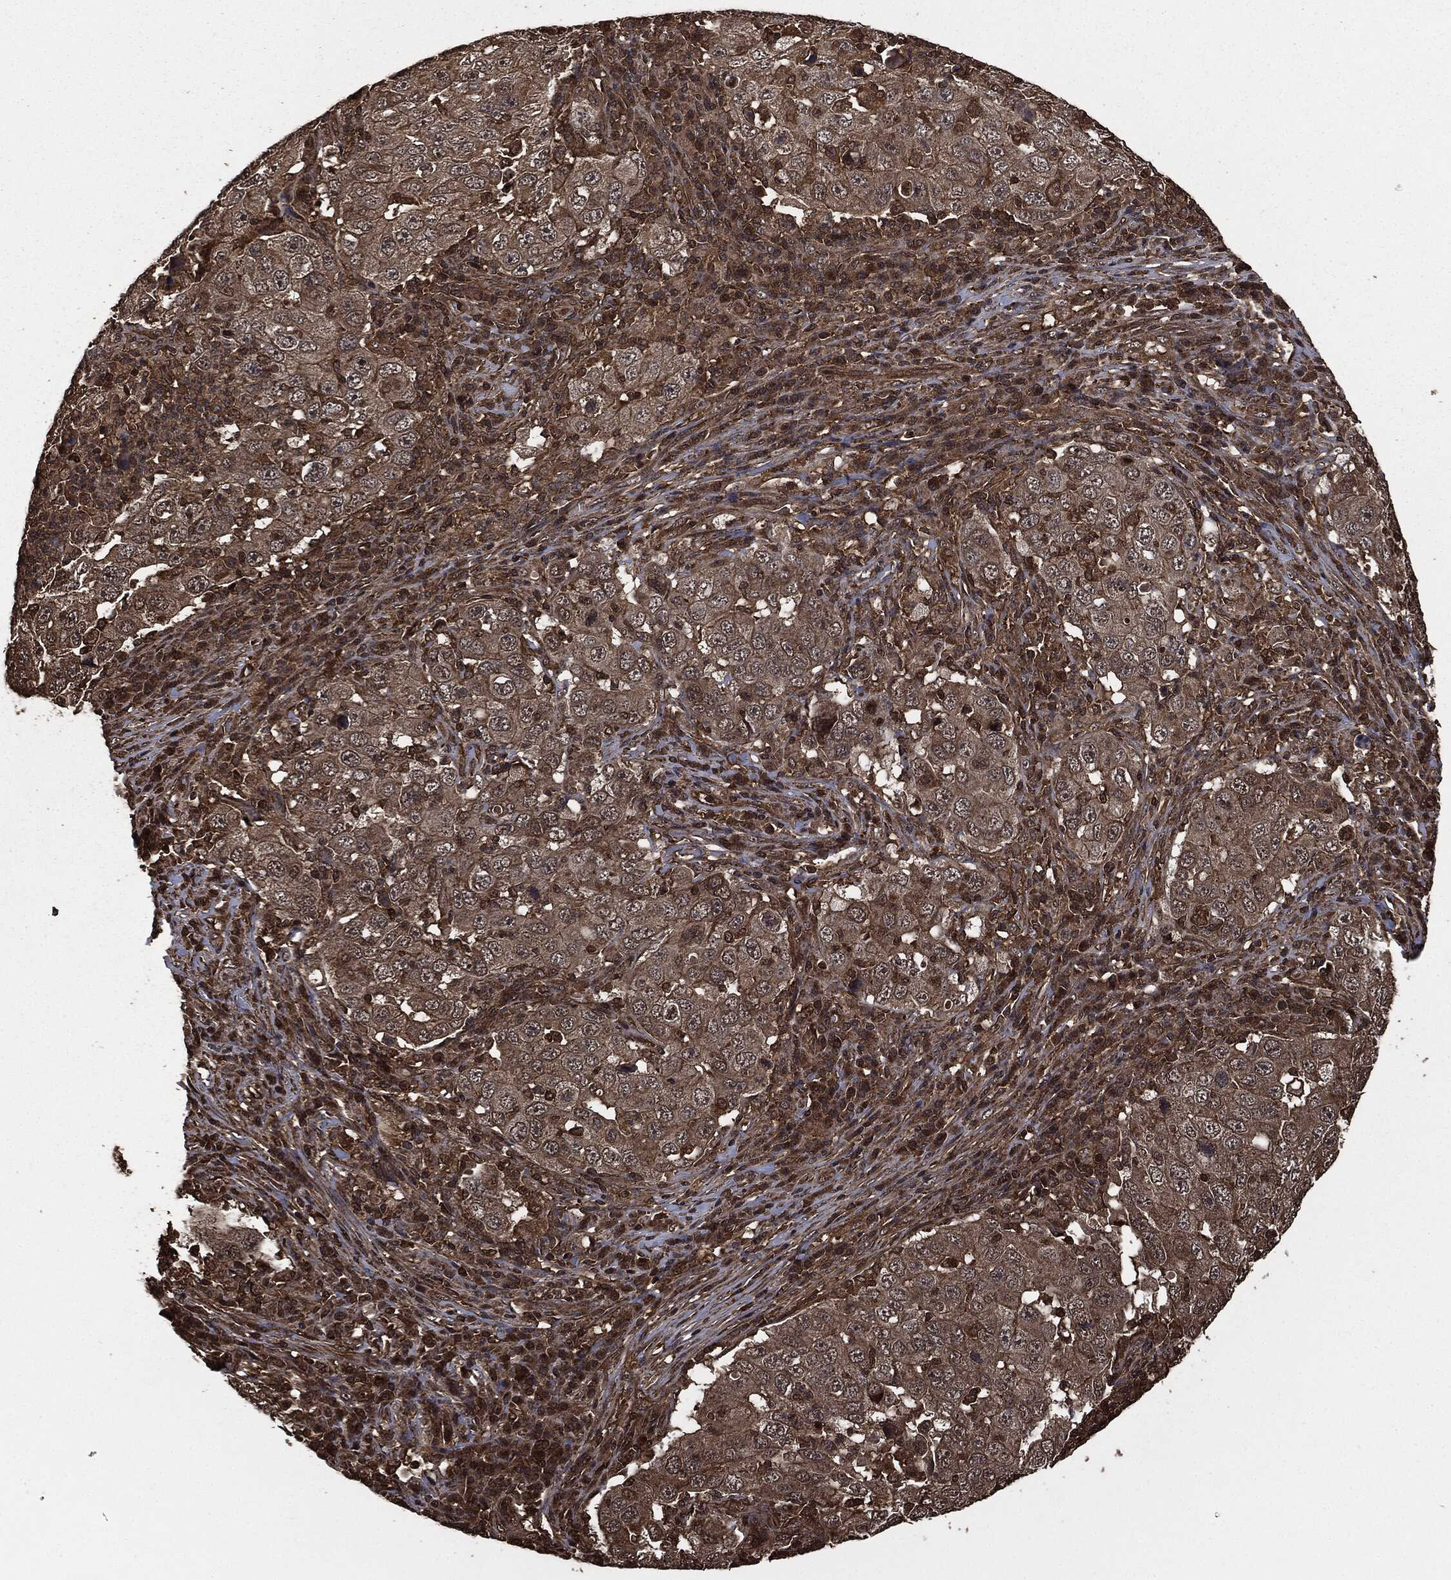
{"staining": {"intensity": "moderate", "quantity": "<25%", "location": "cytoplasmic/membranous"}, "tissue": "lung cancer", "cell_type": "Tumor cells", "image_type": "cancer", "snomed": [{"axis": "morphology", "description": "Adenocarcinoma, NOS"}, {"axis": "topography", "description": "Lung"}], "caption": "Protein staining of adenocarcinoma (lung) tissue exhibits moderate cytoplasmic/membranous staining in approximately <25% of tumor cells.", "gene": "HRAS", "patient": {"sex": "male", "age": 73}}